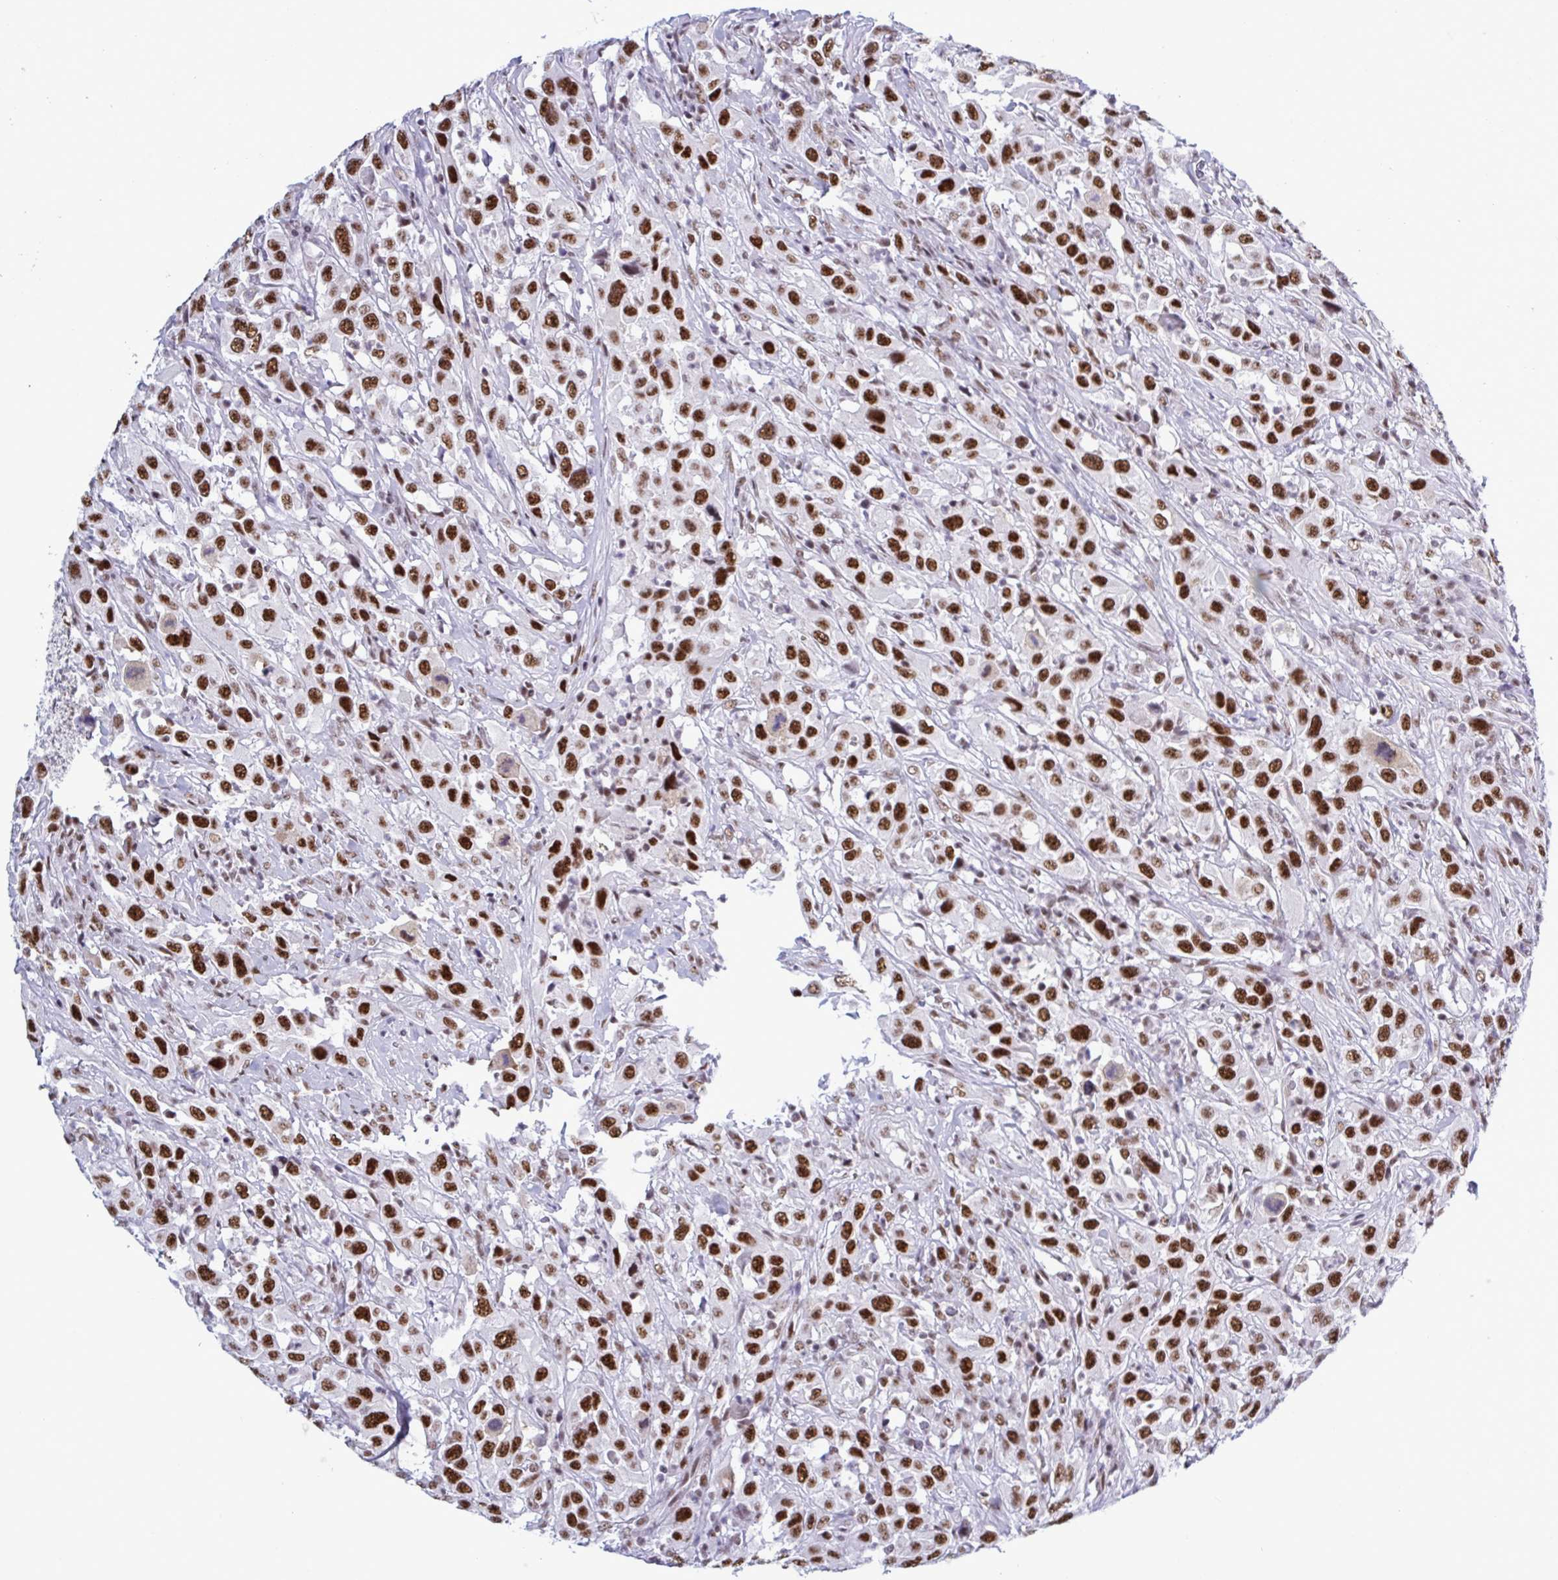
{"staining": {"intensity": "strong", "quantity": ">75%", "location": "nuclear"}, "tissue": "urothelial cancer", "cell_type": "Tumor cells", "image_type": "cancer", "snomed": [{"axis": "morphology", "description": "Urothelial carcinoma, High grade"}, {"axis": "topography", "description": "Urinary bladder"}], "caption": "Tumor cells demonstrate high levels of strong nuclear staining in approximately >75% of cells in urothelial carcinoma (high-grade). (brown staining indicates protein expression, while blue staining denotes nuclei).", "gene": "PPP1R10", "patient": {"sex": "male", "age": 61}}